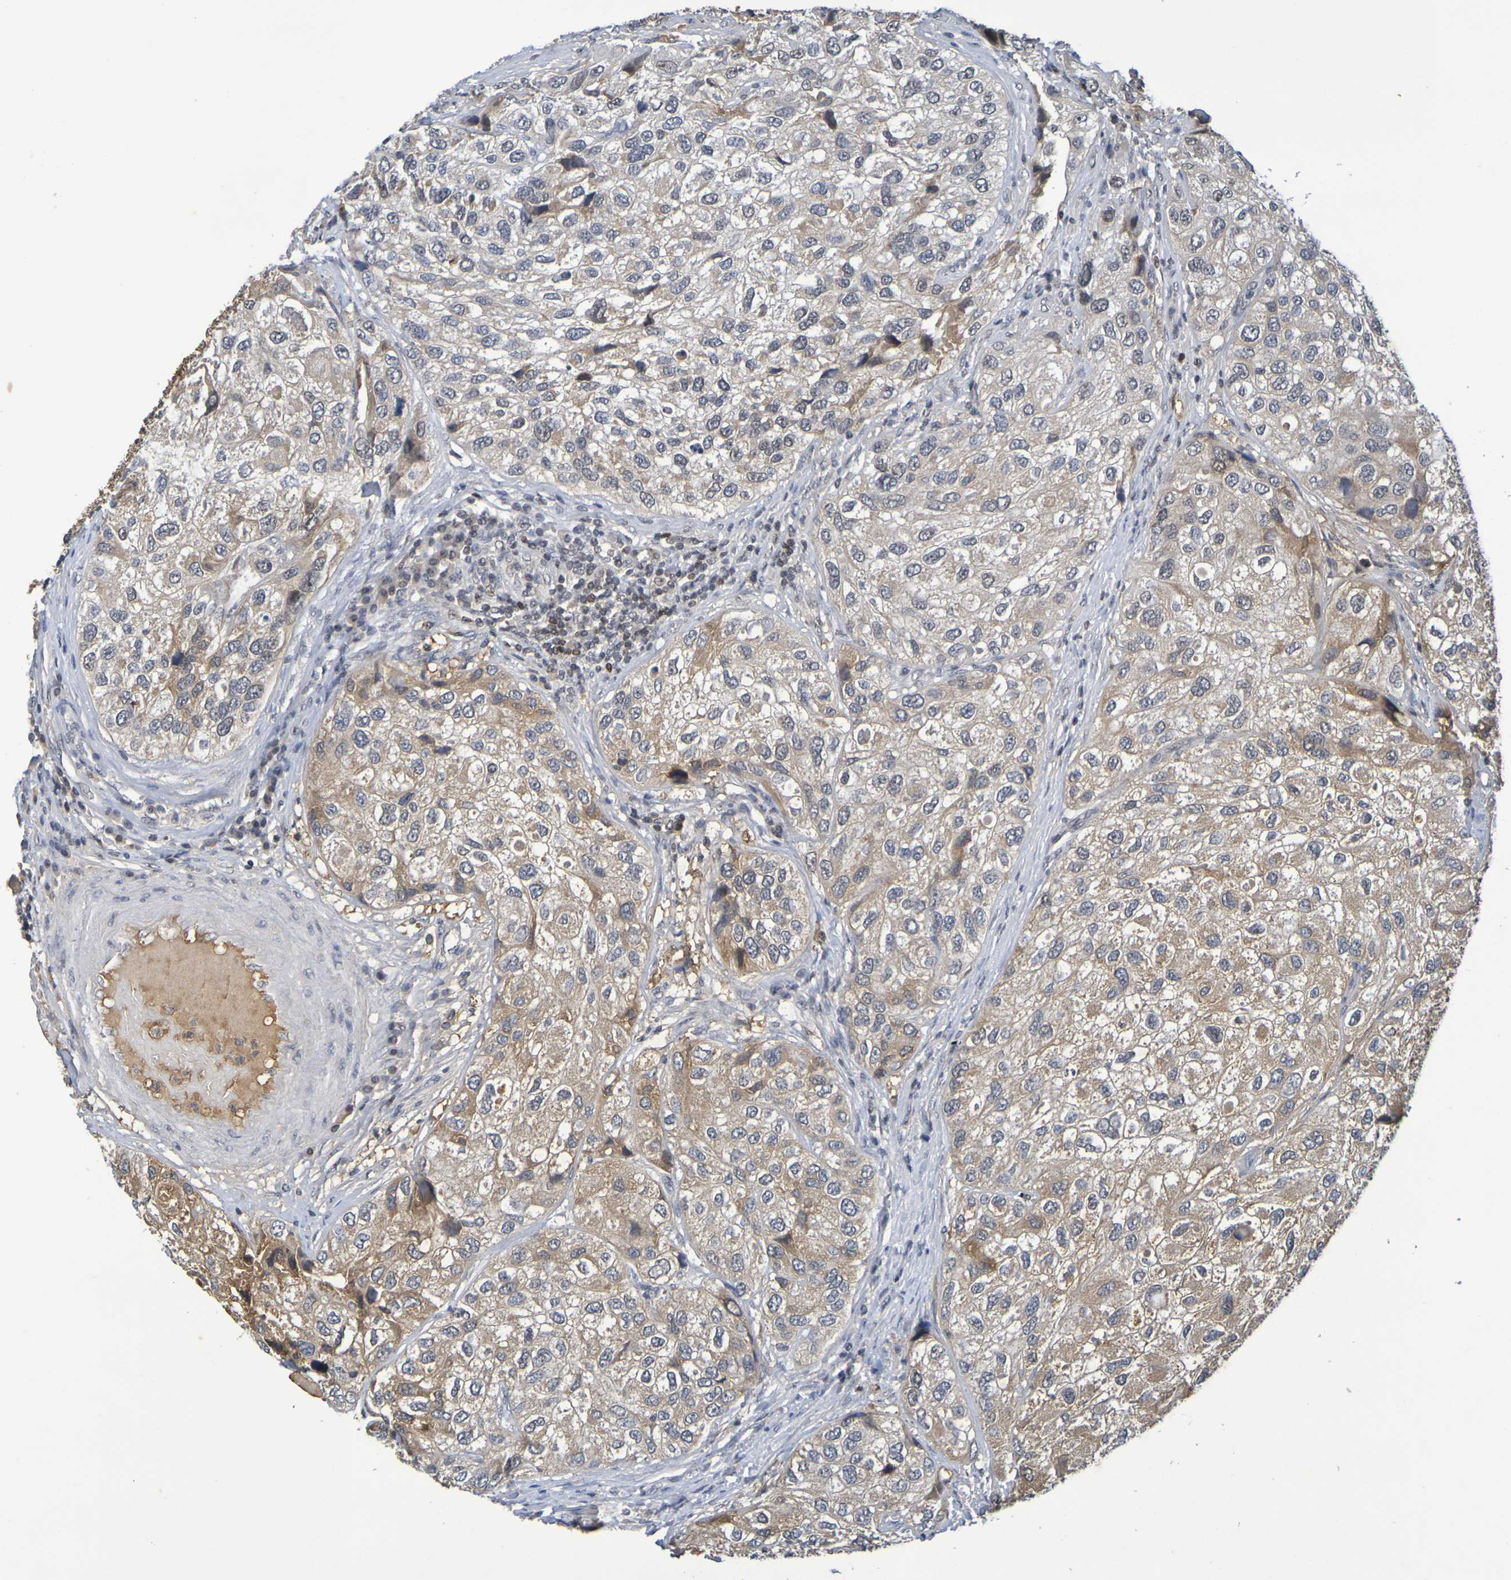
{"staining": {"intensity": "weak", "quantity": ">75%", "location": "cytoplasmic/membranous"}, "tissue": "urothelial cancer", "cell_type": "Tumor cells", "image_type": "cancer", "snomed": [{"axis": "morphology", "description": "Urothelial carcinoma, High grade"}, {"axis": "topography", "description": "Urinary bladder"}], "caption": "Immunohistochemistry (IHC) photomicrograph of urothelial carcinoma (high-grade) stained for a protein (brown), which exhibits low levels of weak cytoplasmic/membranous staining in approximately >75% of tumor cells.", "gene": "TERF2", "patient": {"sex": "female", "age": 64}}